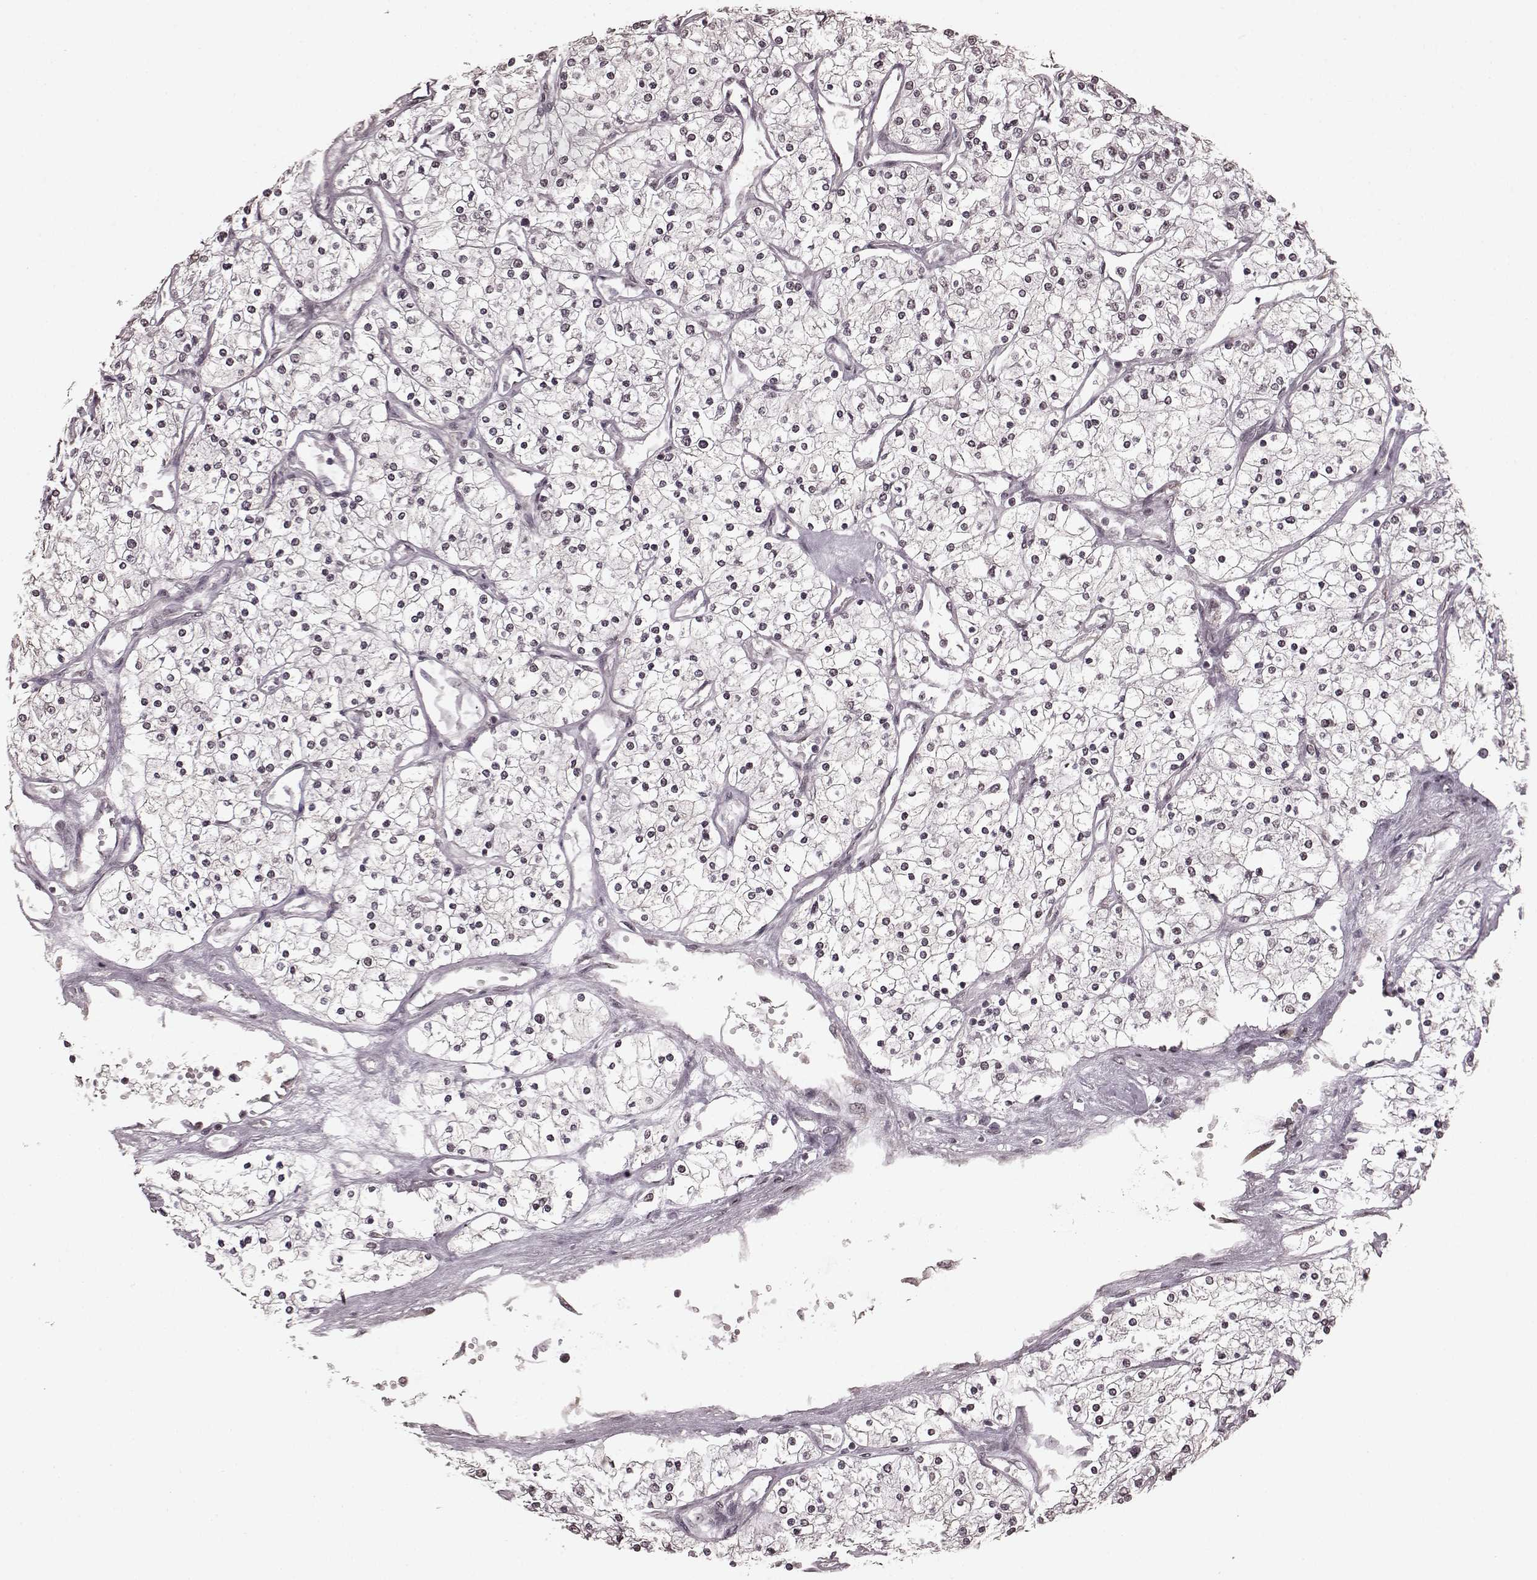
{"staining": {"intensity": "negative", "quantity": "none", "location": "none"}, "tissue": "renal cancer", "cell_type": "Tumor cells", "image_type": "cancer", "snomed": [{"axis": "morphology", "description": "Adenocarcinoma, NOS"}, {"axis": "topography", "description": "Kidney"}], "caption": "IHC of human renal cancer reveals no staining in tumor cells.", "gene": "PLCB4", "patient": {"sex": "male", "age": 80}}